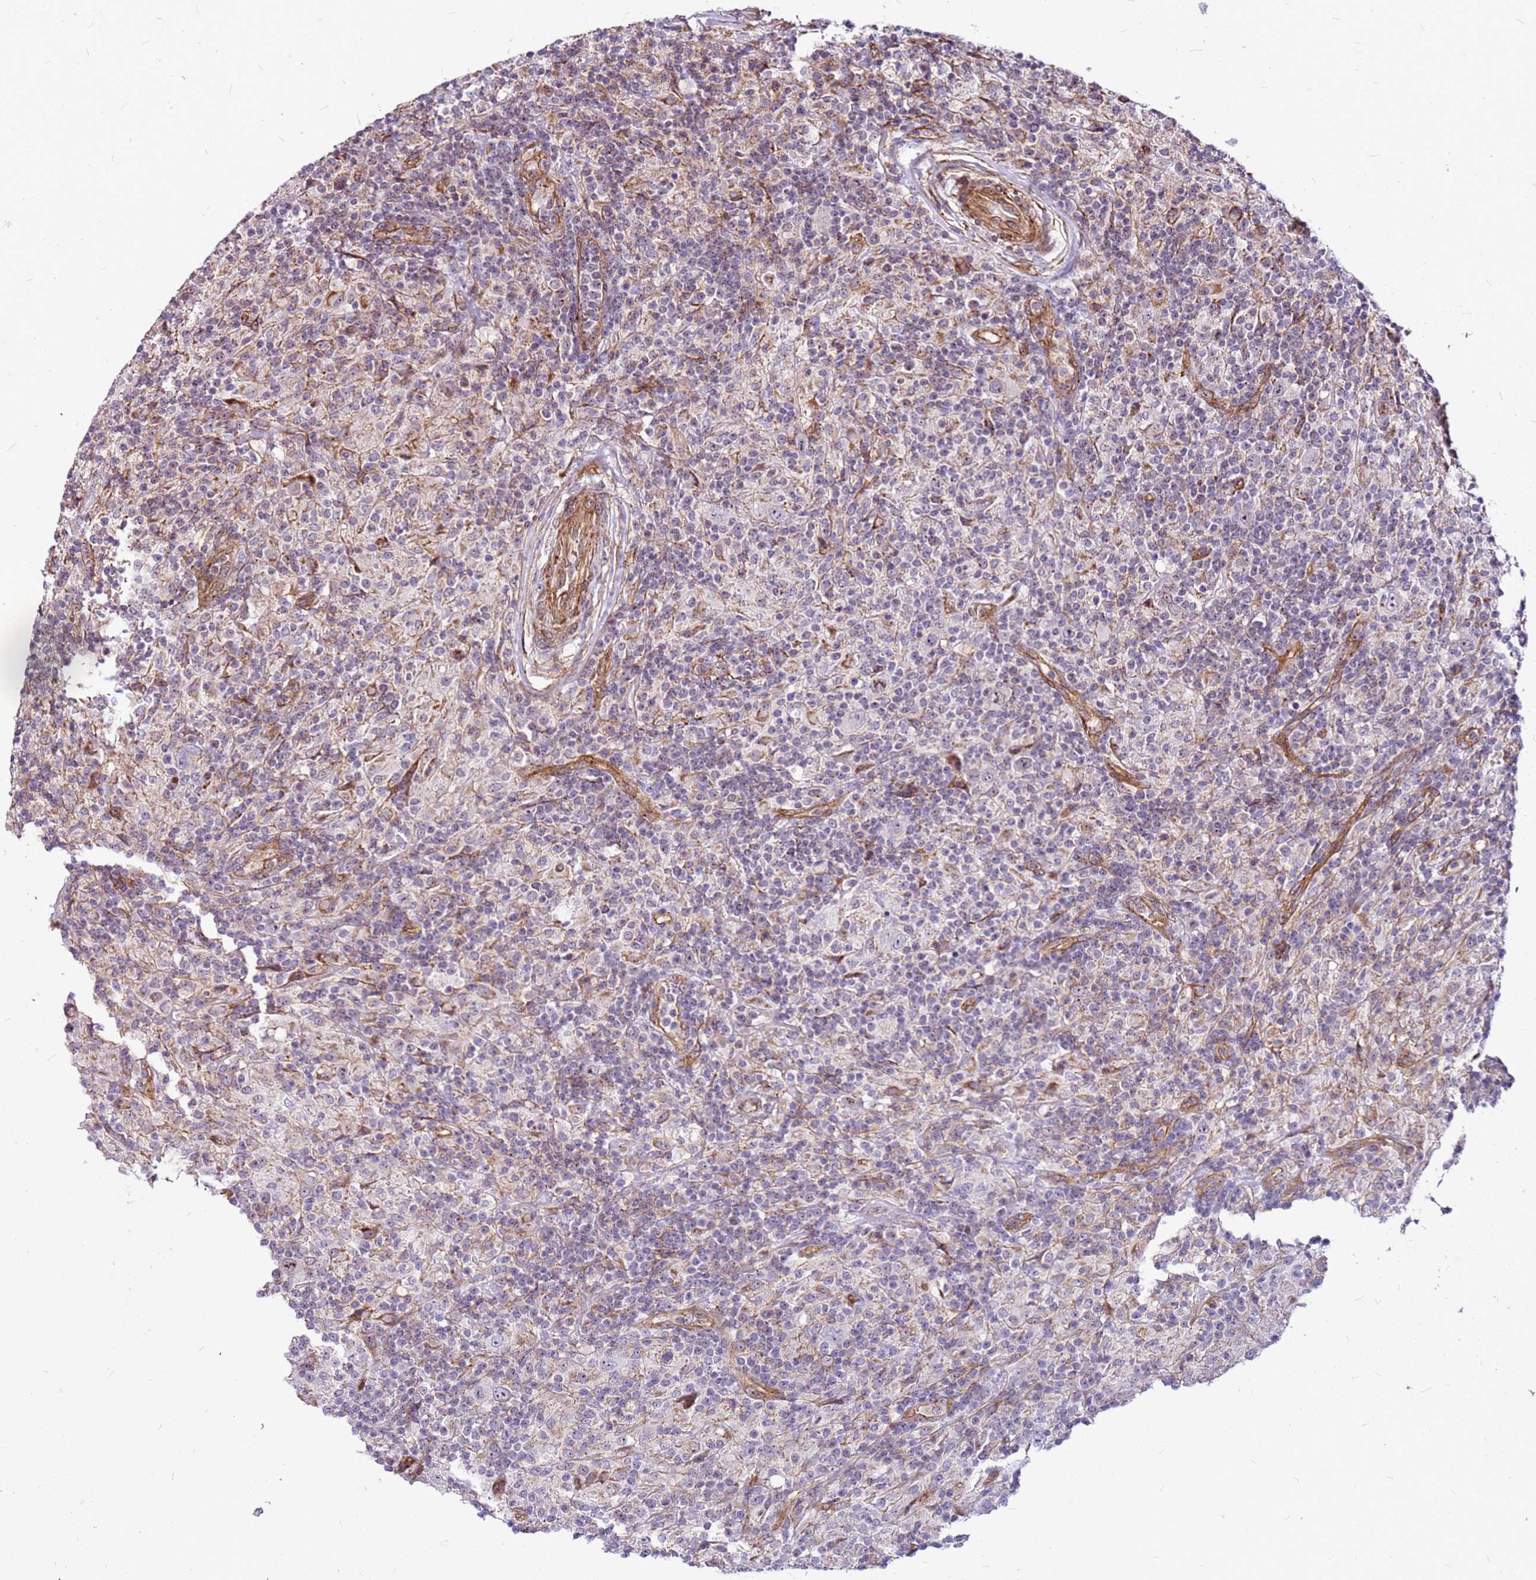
{"staining": {"intensity": "negative", "quantity": "none", "location": "none"}, "tissue": "lymphoma", "cell_type": "Tumor cells", "image_type": "cancer", "snomed": [{"axis": "morphology", "description": "Hodgkin's disease, NOS"}, {"axis": "topography", "description": "Lymph node"}], "caption": "High magnification brightfield microscopy of lymphoma stained with DAB (brown) and counterstained with hematoxylin (blue): tumor cells show no significant positivity.", "gene": "TOPAZ1", "patient": {"sex": "male", "age": 70}}